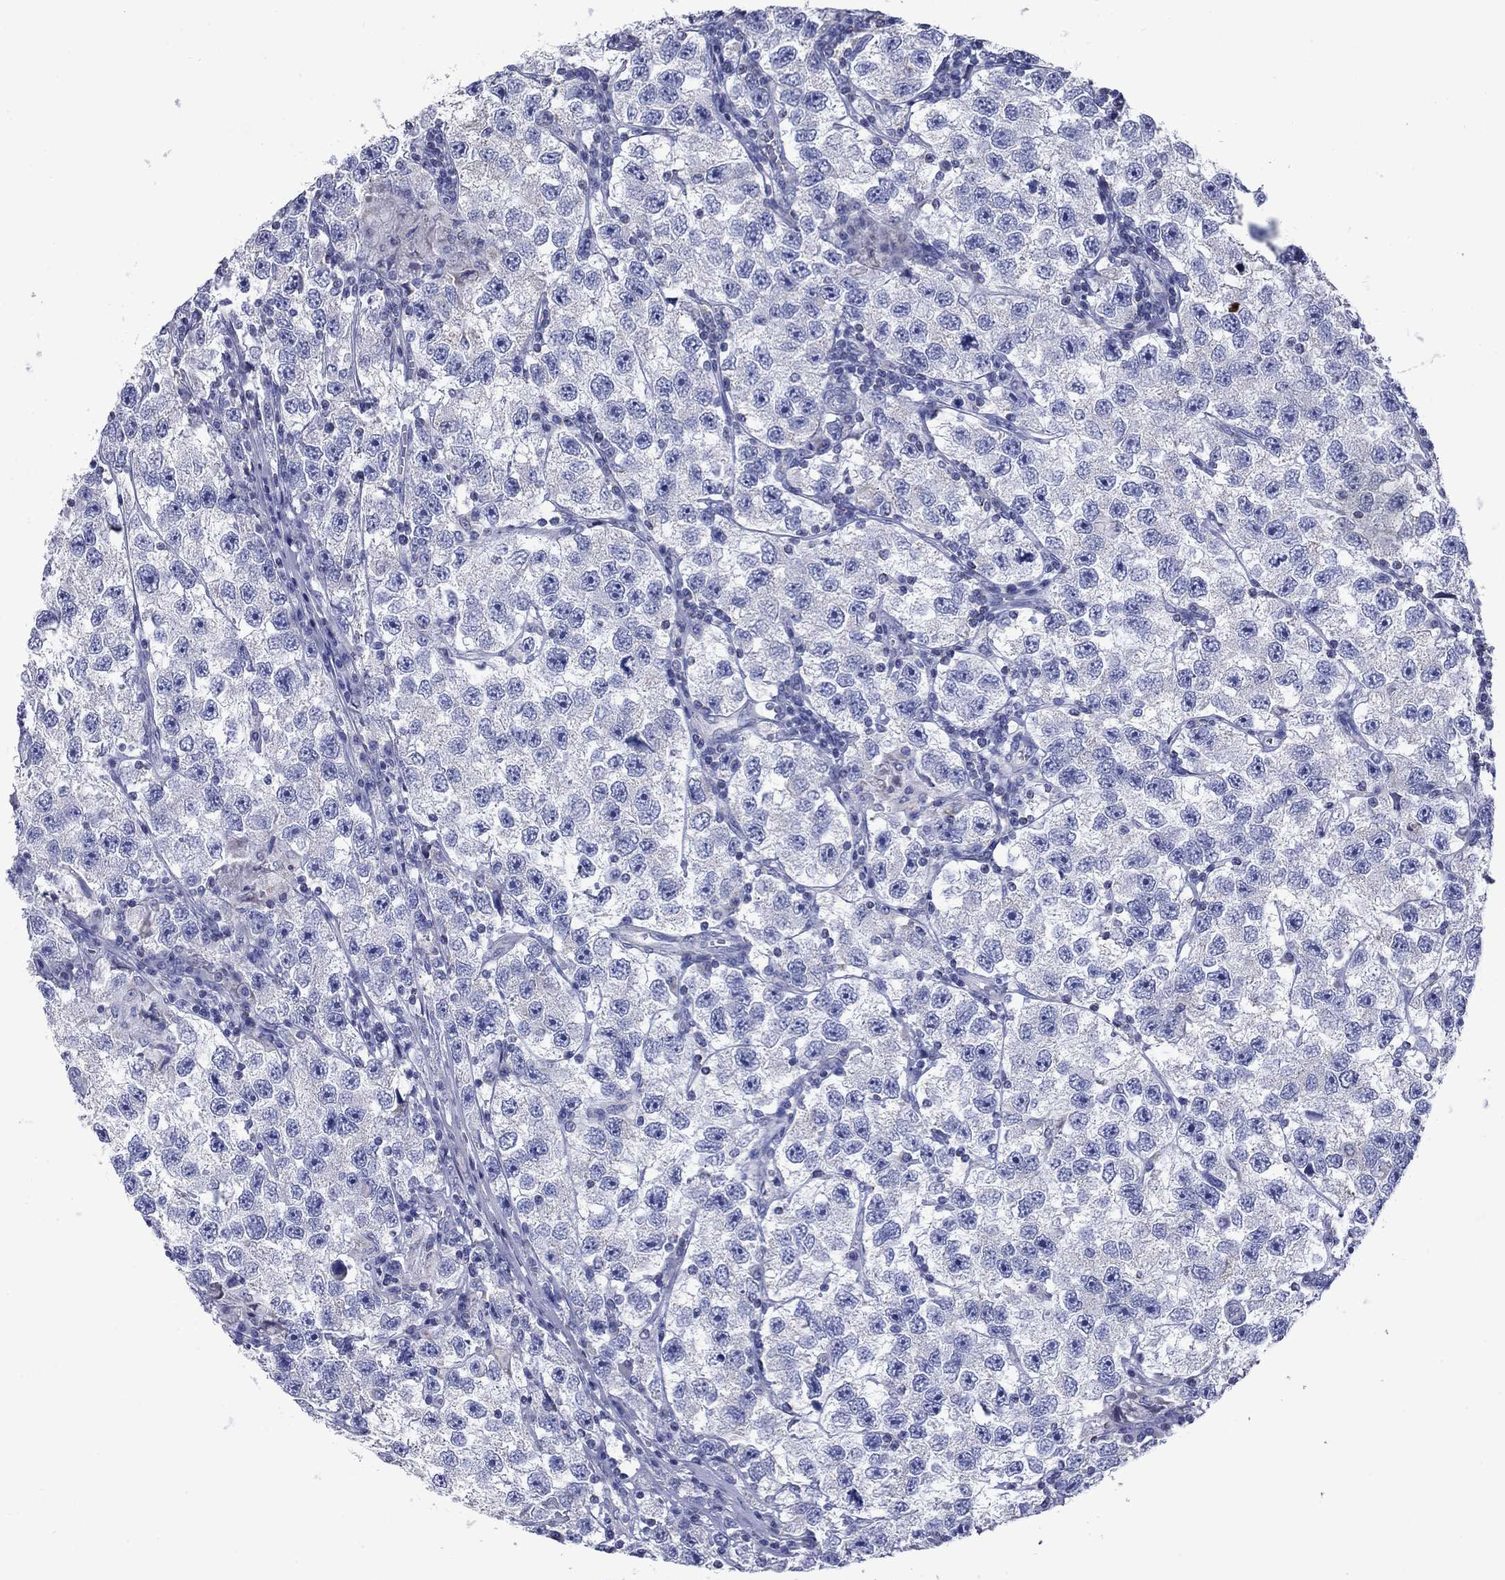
{"staining": {"intensity": "negative", "quantity": "none", "location": "none"}, "tissue": "testis cancer", "cell_type": "Tumor cells", "image_type": "cancer", "snomed": [{"axis": "morphology", "description": "Seminoma, NOS"}, {"axis": "topography", "description": "Testis"}], "caption": "This is a photomicrograph of IHC staining of testis cancer (seminoma), which shows no expression in tumor cells. (Brightfield microscopy of DAB (3,3'-diaminobenzidine) immunohistochemistry at high magnification).", "gene": "ACADSB", "patient": {"sex": "male", "age": 26}}